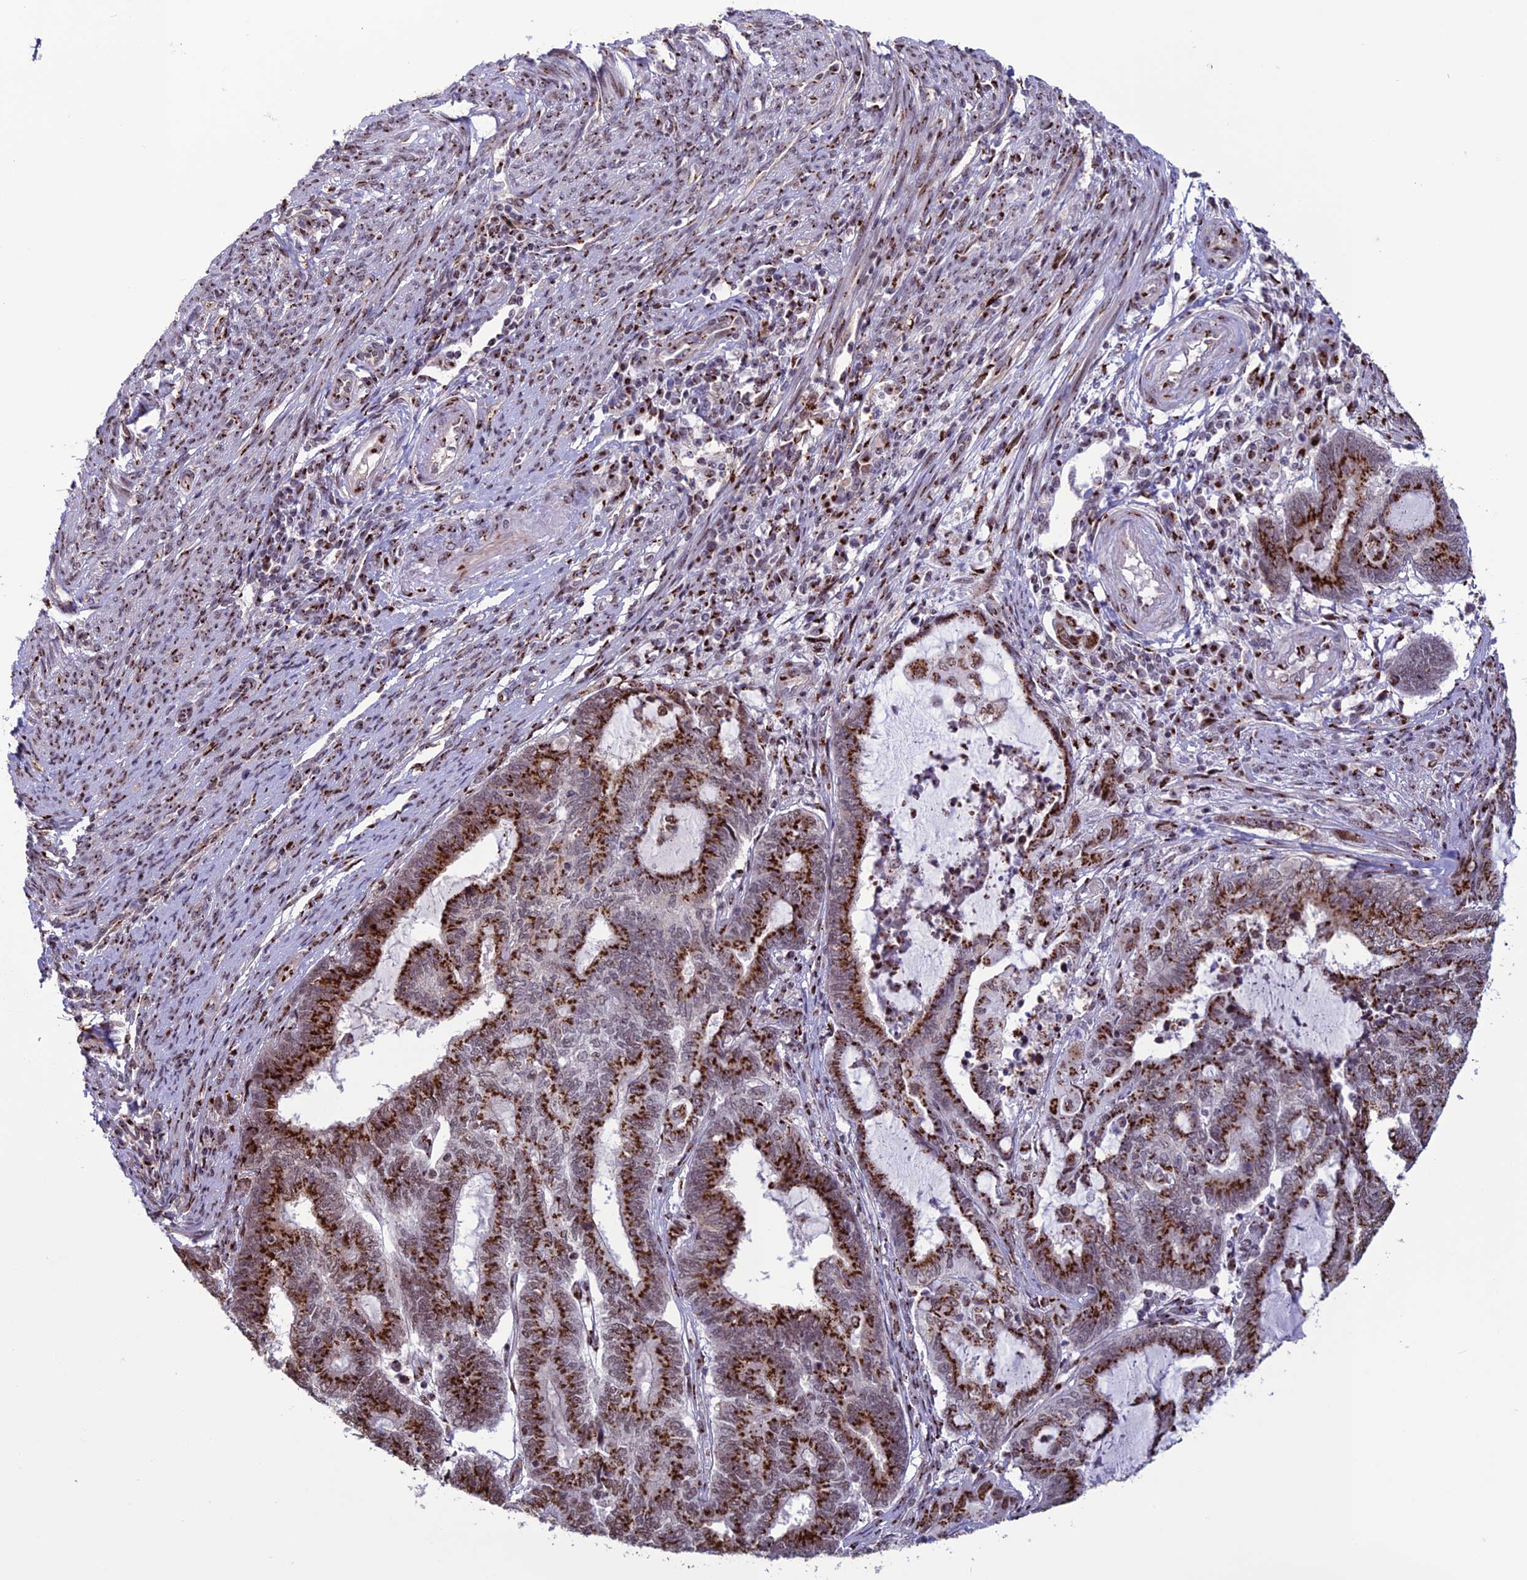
{"staining": {"intensity": "strong", "quantity": ">75%", "location": "cytoplasmic/membranous,nuclear"}, "tissue": "endometrial cancer", "cell_type": "Tumor cells", "image_type": "cancer", "snomed": [{"axis": "morphology", "description": "Adenocarcinoma, NOS"}, {"axis": "topography", "description": "Uterus"}, {"axis": "topography", "description": "Endometrium"}], "caption": "Protein staining by IHC demonstrates strong cytoplasmic/membranous and nuclear expression in about >75% of tumor cells in endometrial adenocarcinoma. (DAB (3,3'-diaminobenzidine) IHC with brightfield microscopy, high magnification).", "gene": "PLEKHA4", "patient": {"sex": "female", "age": 70}}